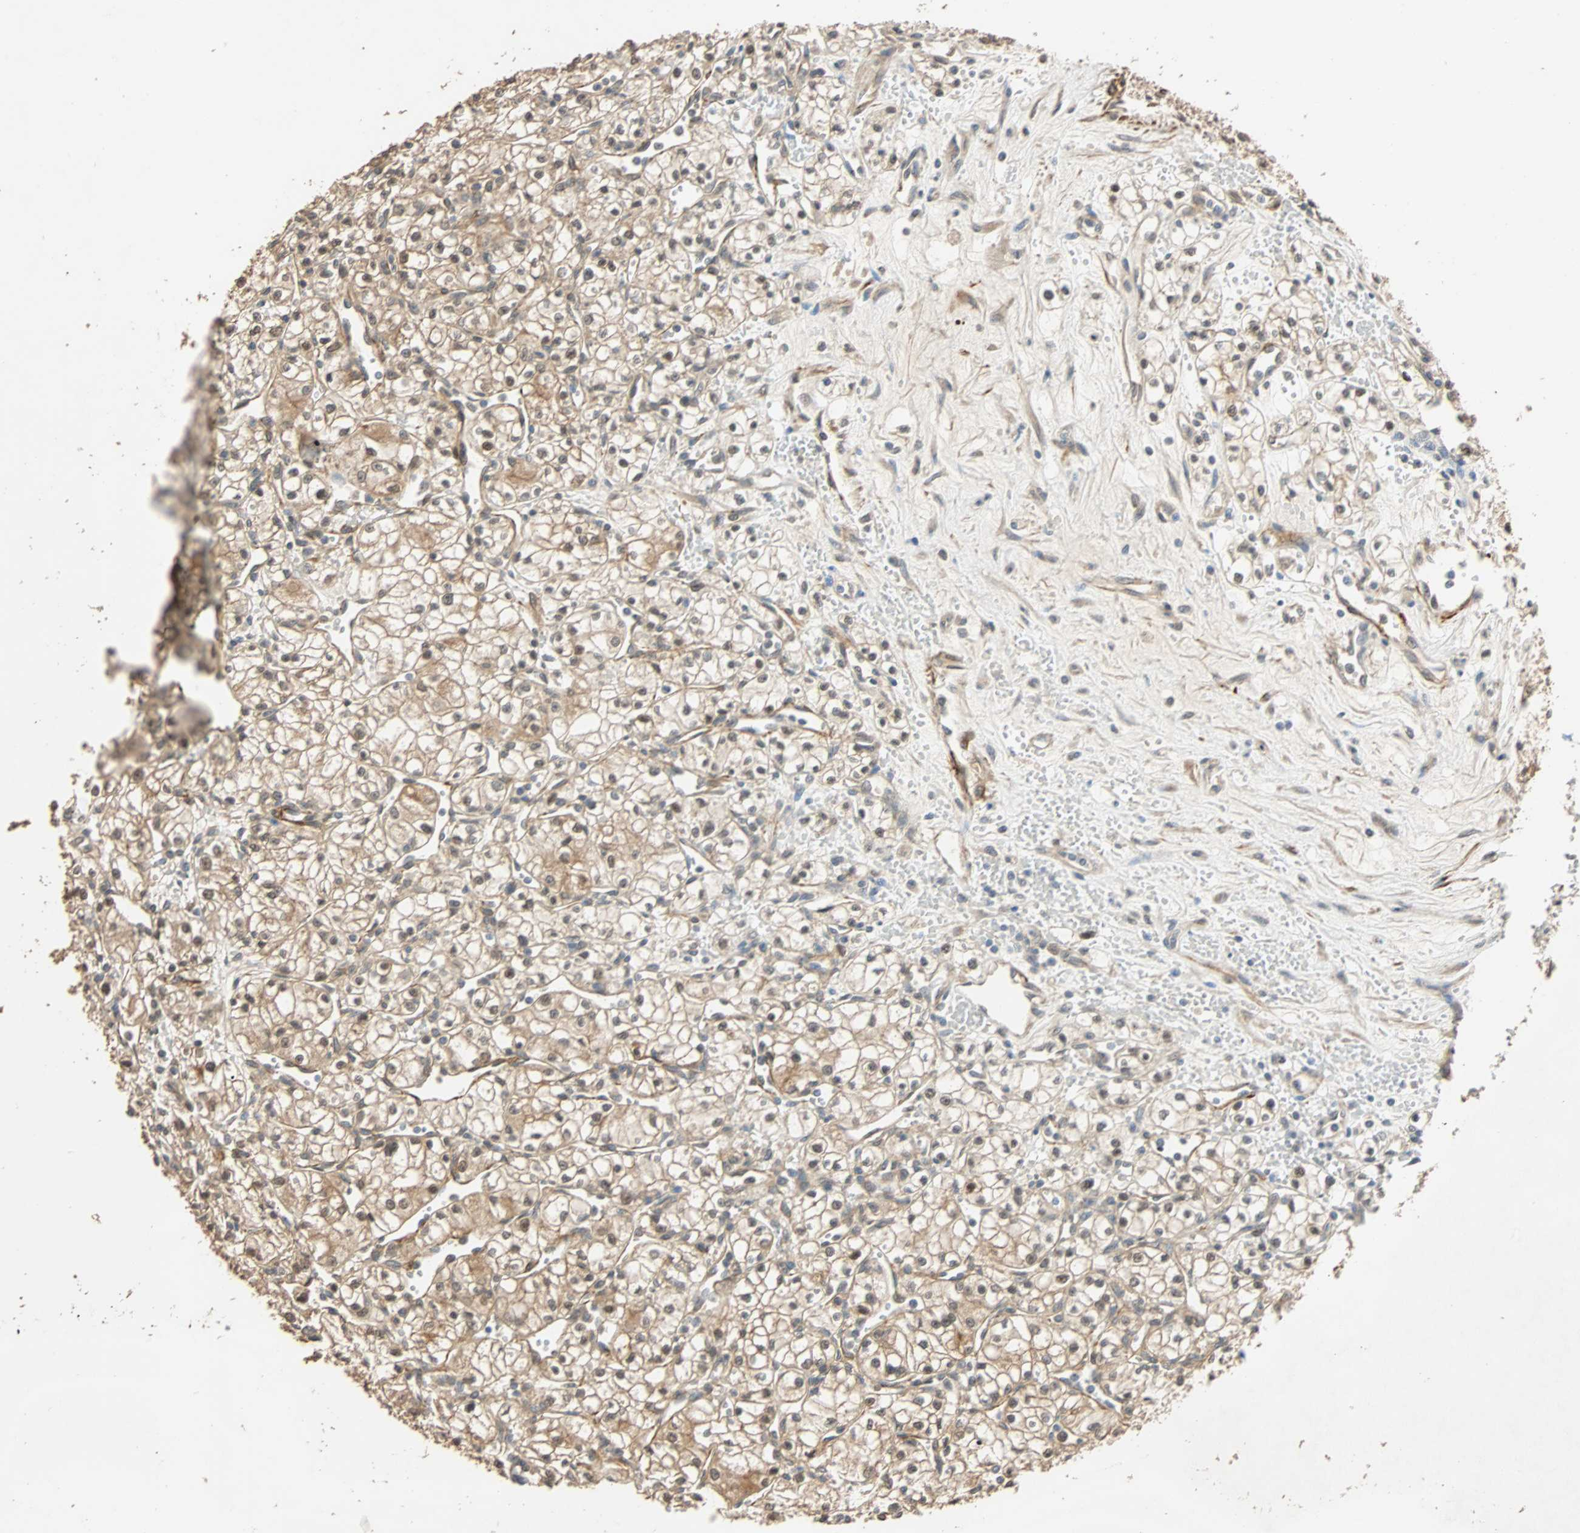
{"staining": {"intensity": "moderate", "quantity": "25%-75%", "location": "cytoplasmic/membranous"}, "tissue": "renal cancer", "cell_type": "Tumor cells", "image_type": "cancer", "snomed": [{"axis": "morphology", "description": "Normal tissue, NOS"}, {"axis": "morphology", "description": "Adenocarcinoma, NOS"}, {"axis": "topography", "description": "Kidney"}], "caption": "Immunohistochemical staining of renal cancer shows moderate cytoplasmic/membranous protein staining in about 25%-75% of tumor cells.", "gene": "QSER1", "patient": {"sex": "male", "age": 59}}